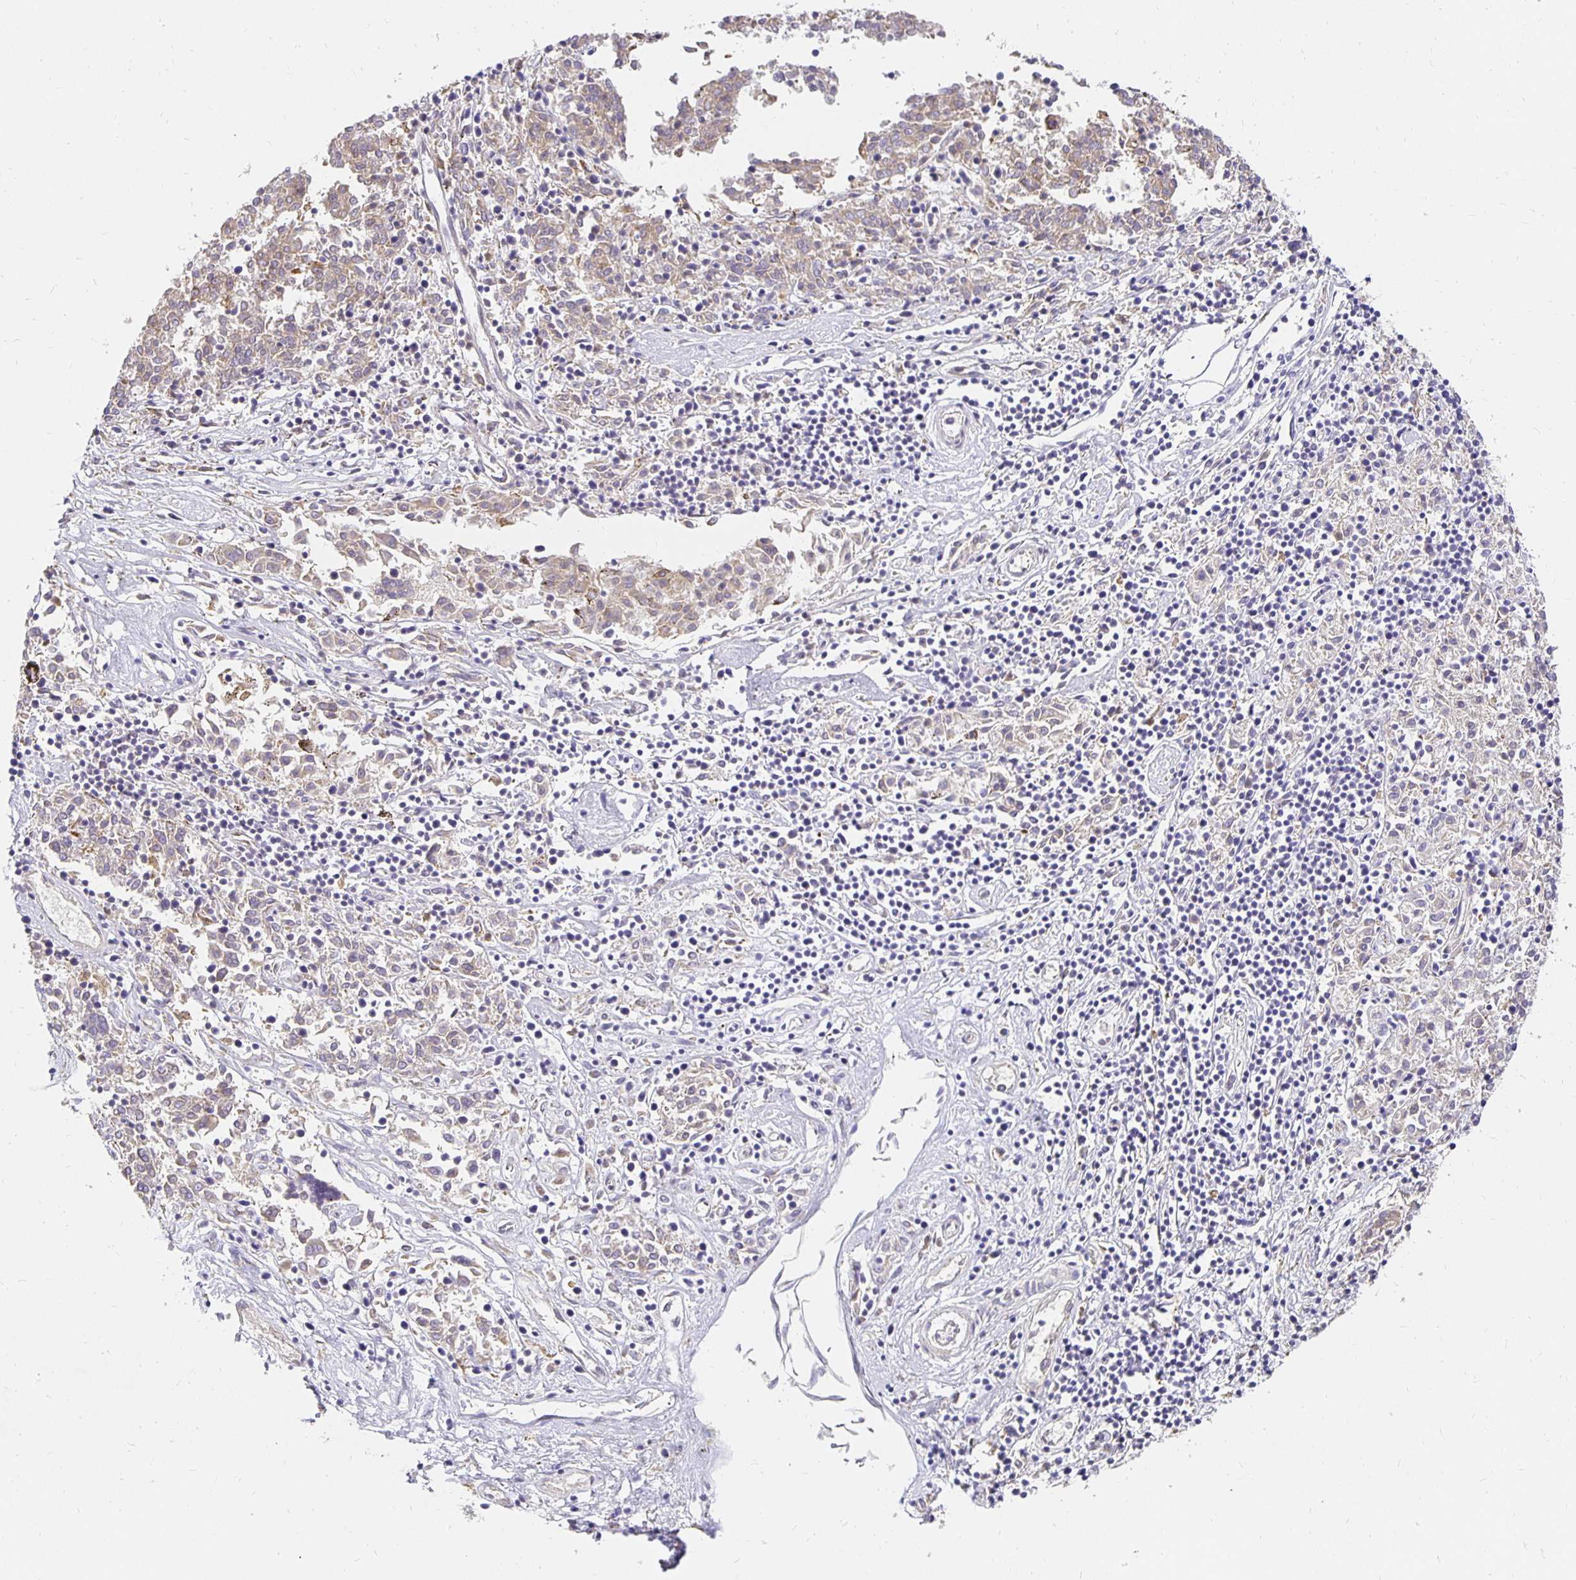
{"staining": {"intensity": "weak", "quantity": "<25%", "location": "cytoplasmic/membranous"}, "tissue": "melanoma", "cell_type": "Tumor cells", "image_type": "cancer", "snomed": [{"axis": "morphology", "description": "Malignant melanoma, NOS"}, {"axis": "topography", "description": "Skin"}], "caption": "DAB immunohistochemical staining of melanoma exhibits no significant positivity in tumor cells.", "gene": "PLOD1", "patient": {"sex": "female", "age": 72}}